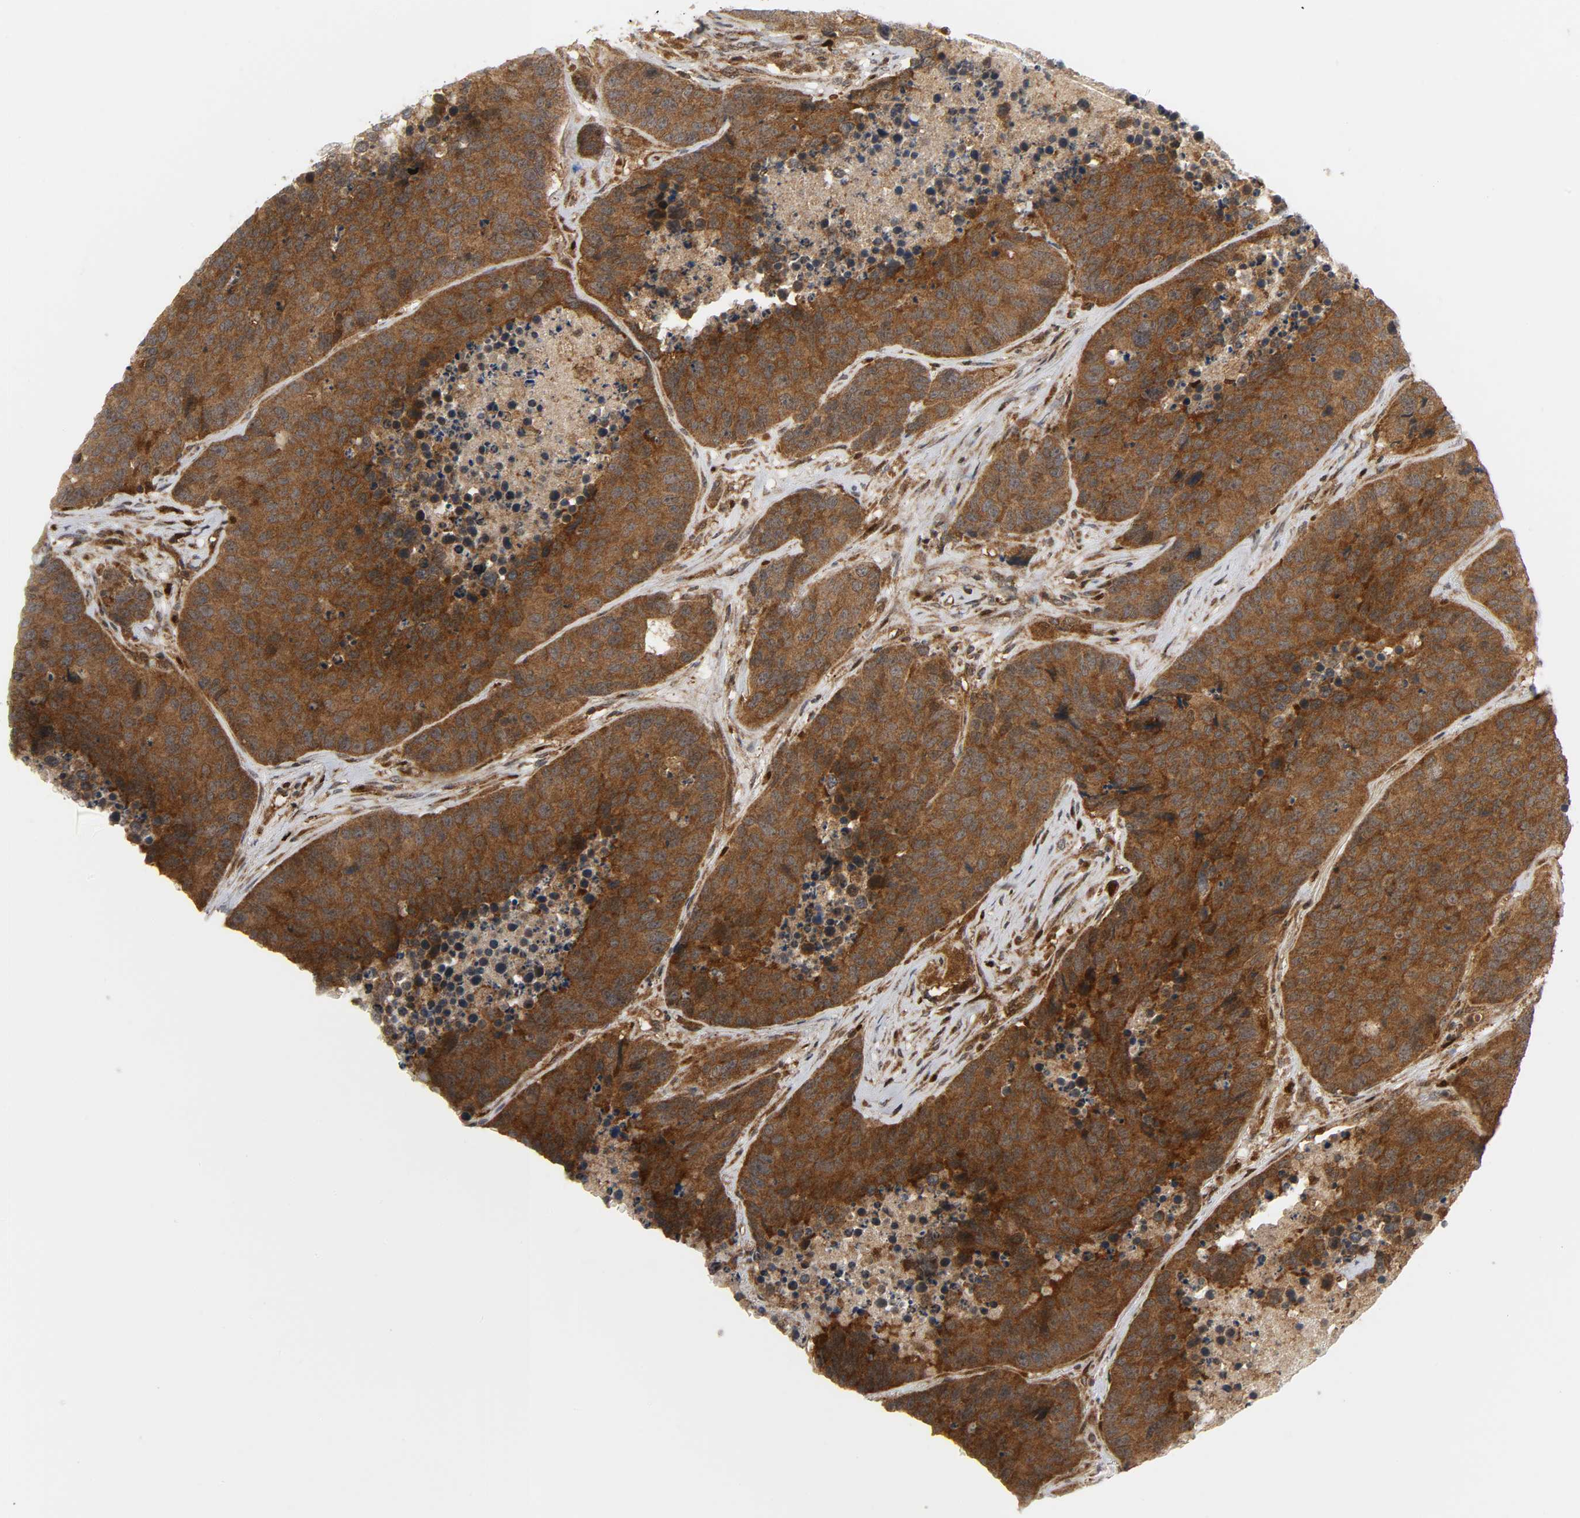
{"staining": {"intensity": "strong", "quantity": ">75%", "location": "cytoplasmic/membranous"}, "tissue": "carcinoid", "cell_type": "Tumor cells", "image_type": "cancer", "snomed": [{"axis": "morphology", "description": "Carcinoid, malignant, NOS"}, {"axis": "topography", "description": "Lung"}], "caption": "High-power microscopy captured an immunohistochemistry image of malignant carcinoid, revealing strong cytoplasmic/membranous staining in about >75% of tumor cells.", "gene": "CHUK", "patient": {"sex": "male", "age": 60}}